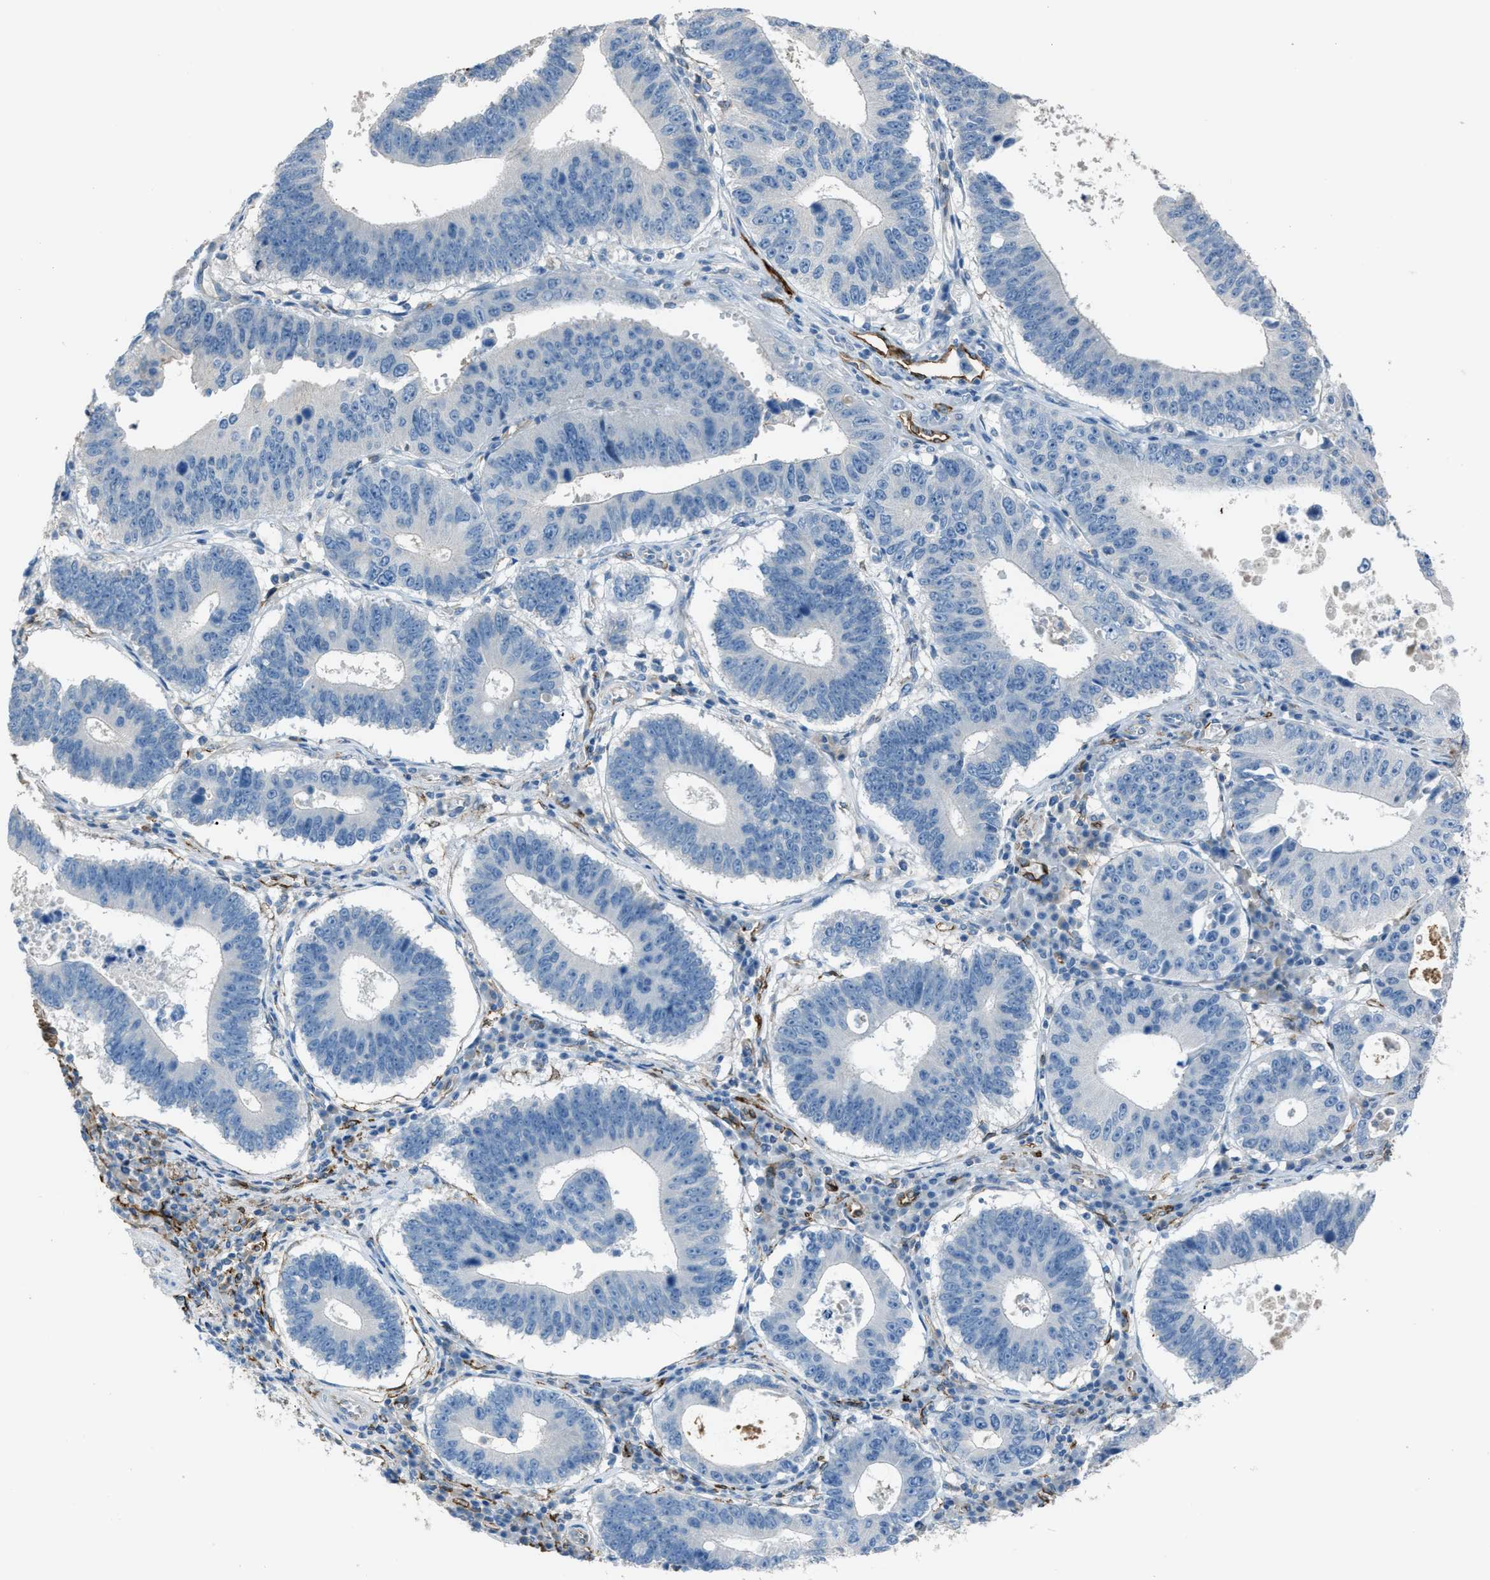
{"staining": {"intensity": "negative", "quantity": "none", "location": "none"}, "tissue": "stomach cancer", "cell_type": "Tumor cells", "image_type": "cancer", "snomed": [{"axis": "morphology", "description": "Adenocarcinoma, NOS"}, {"axis": "topography", "description": "Stomach"}], "caption": "There is no significant expression in tumor cells of stomach cancer.", "gene": "SLC22A15", "patient": {"sex": "male", "age": 59}}